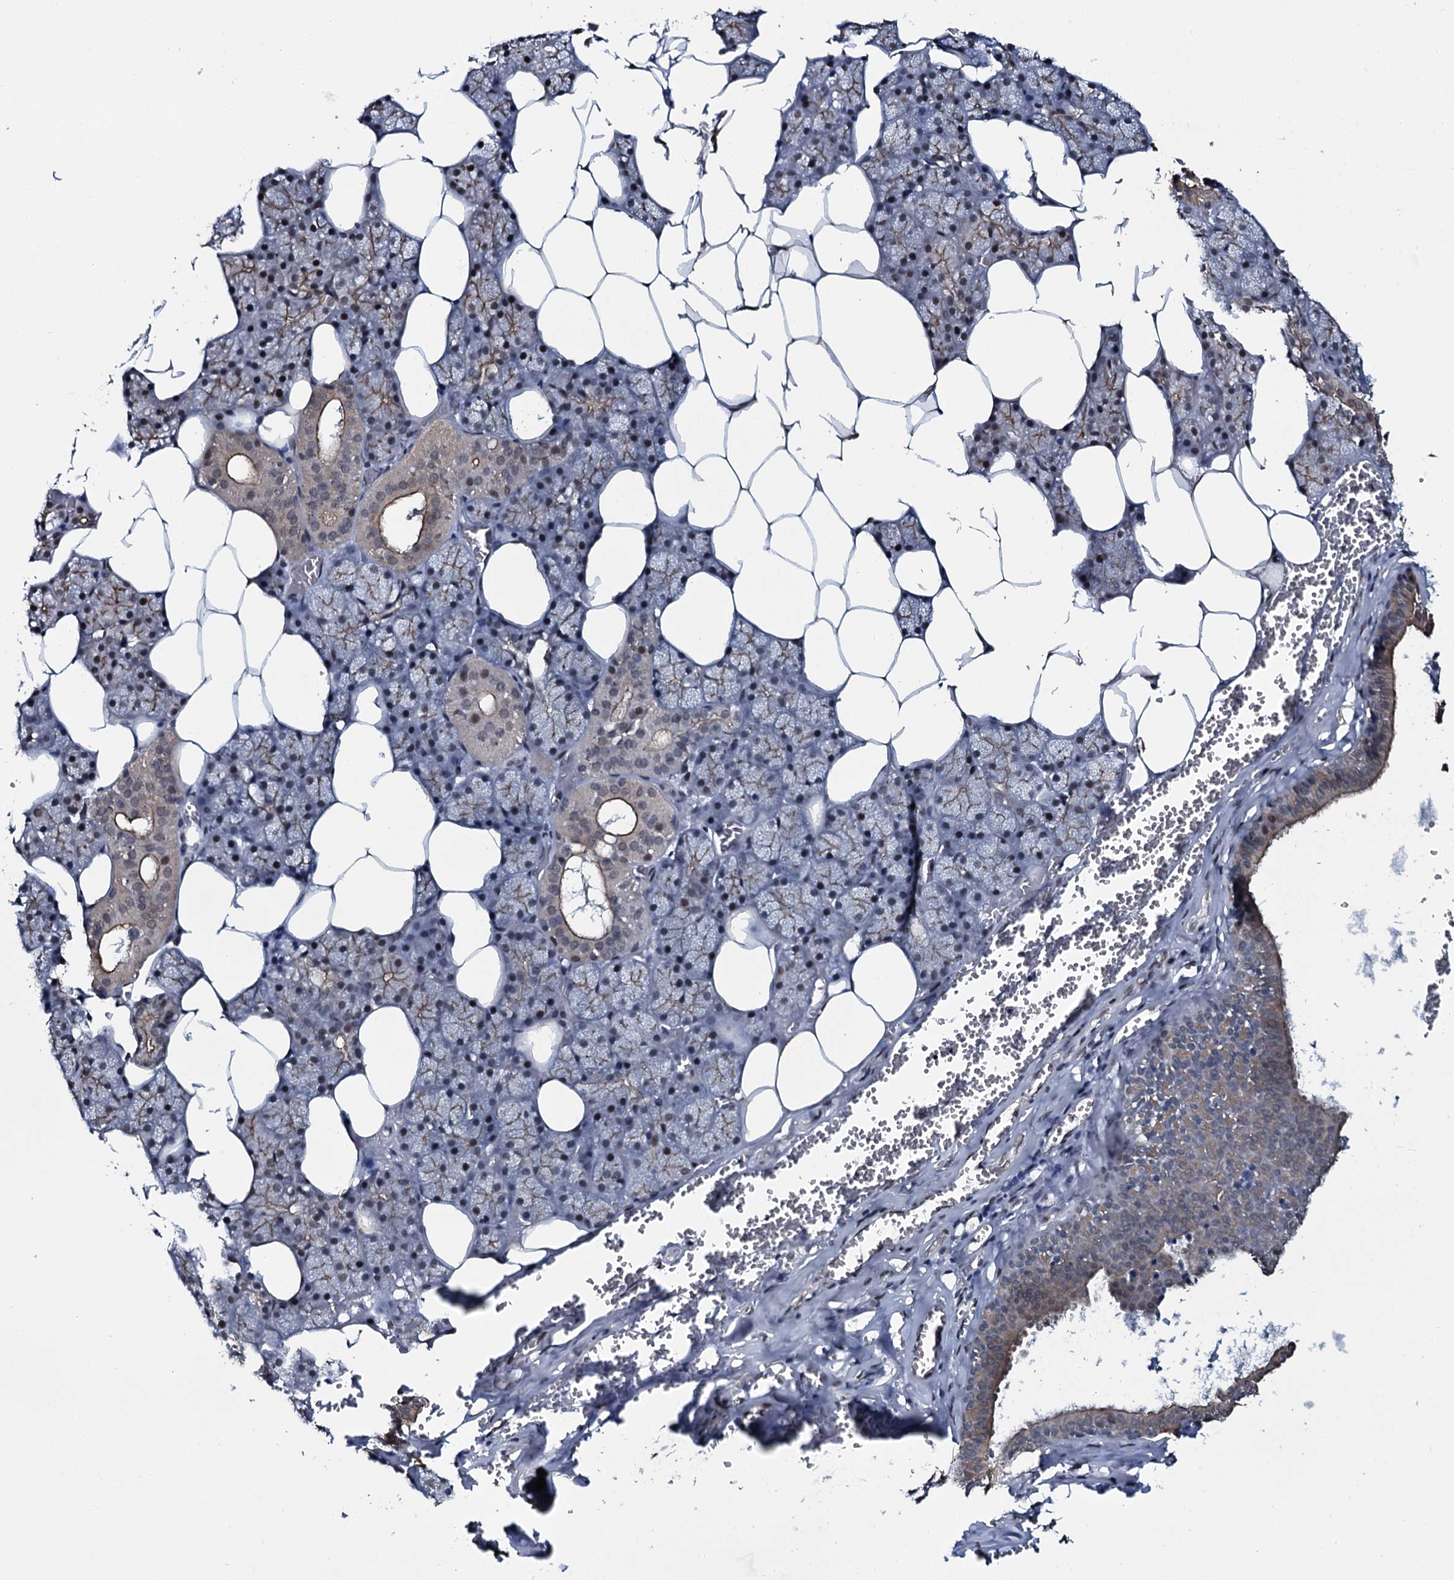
{"staining": {"intensity": "moderate", "quantity": "25%-75%", "location": "cytoplasmic/membranous,nuclear"}, "tissue": "salivary gland", "cell_type": "Glandular cells", "image_type": "normal", "snomed": [{"axis": "morphology", "description": "Normal tissue, NOS"}, {"axis": "topography", "description": "Salivary gland"}], "caption": "Moderate cytoplasmic/membranous,nuclear positivity for a protein is appreciated in about 25%-75% of glandular cells of benign salivary gland using immunohistochemistry (IHC).", "gene": "SH2D4B", "patient": {"sex": "male", "age": 62}}